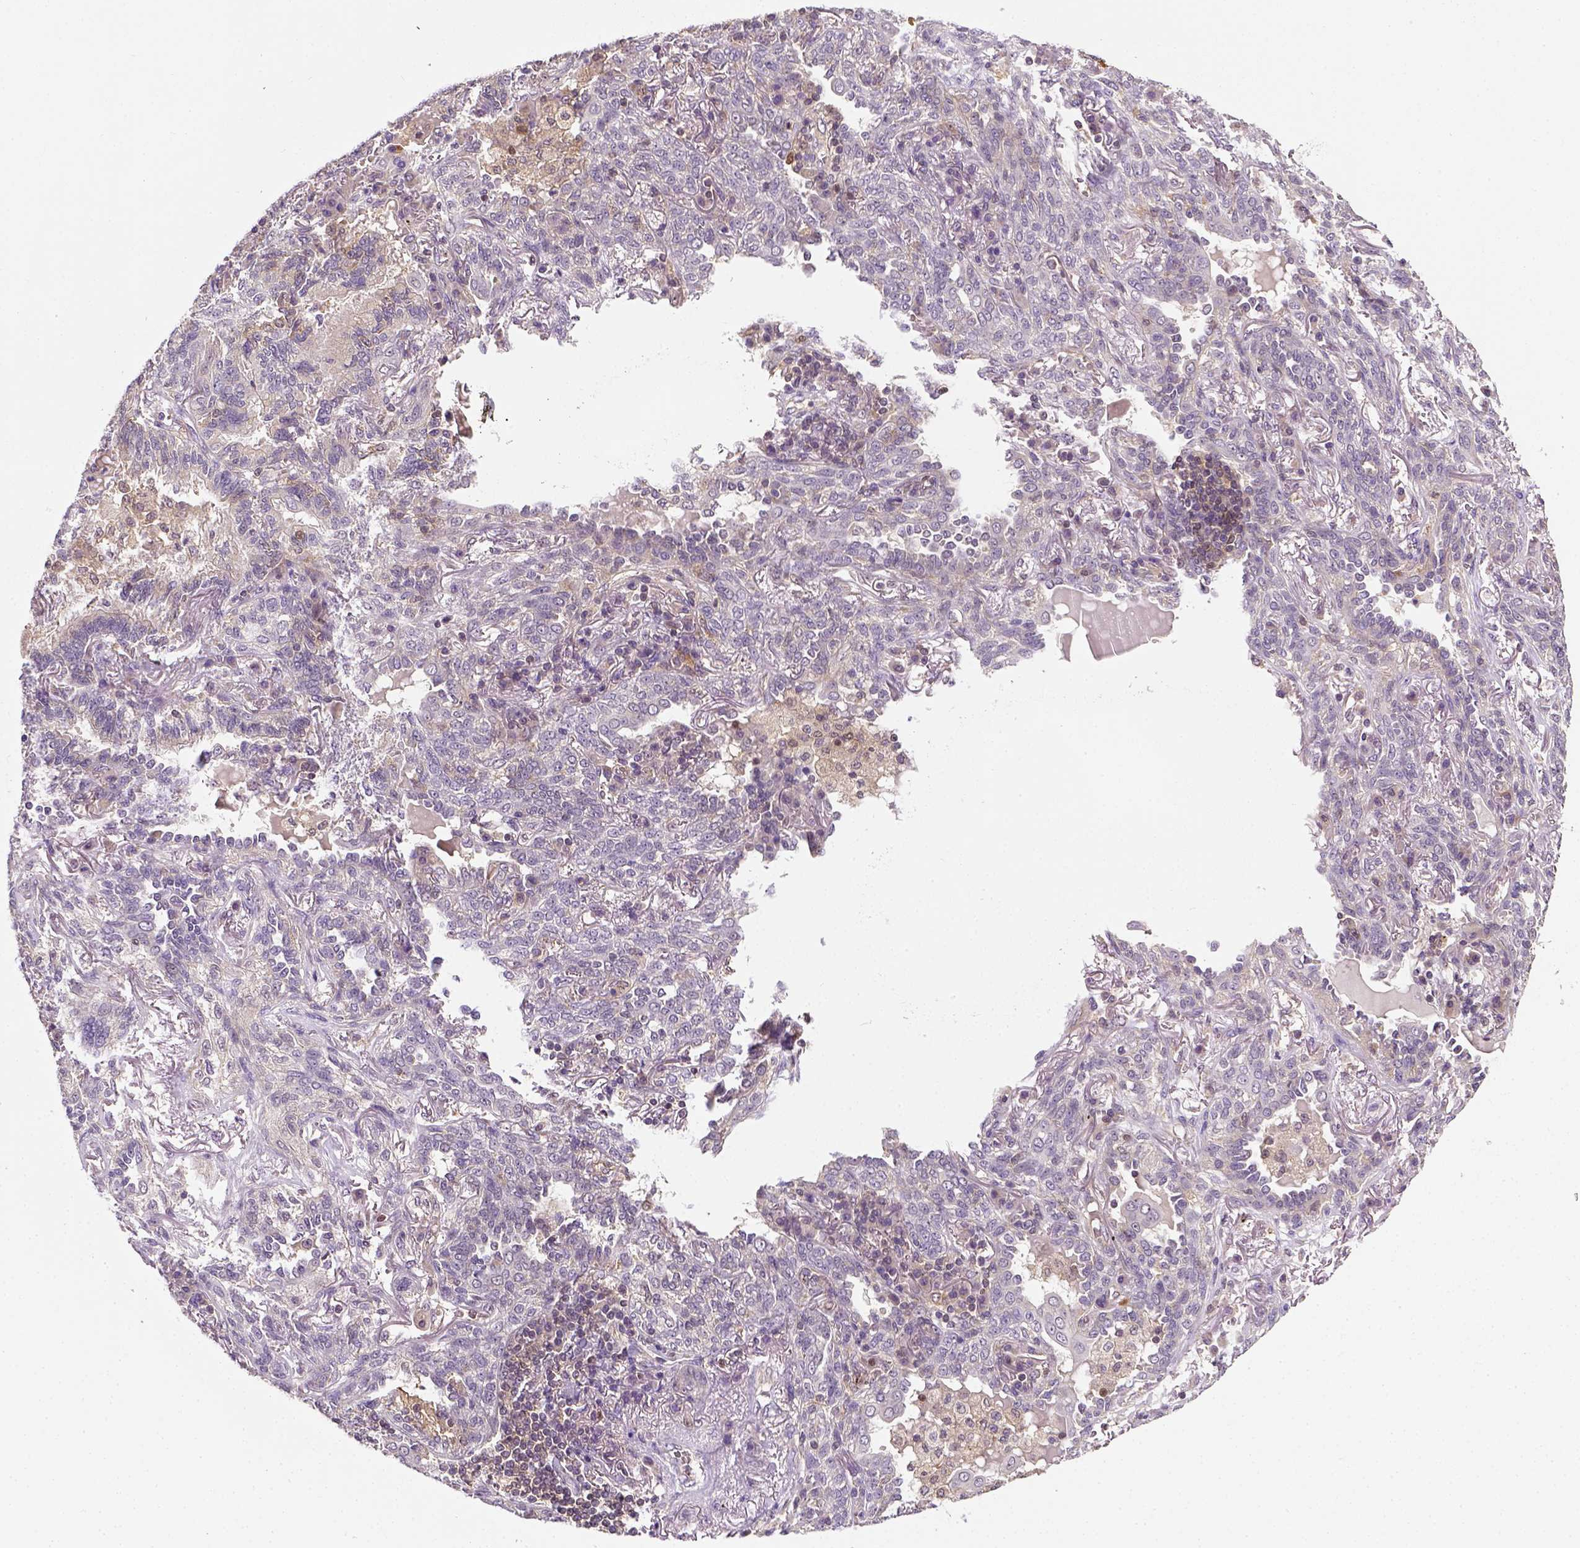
{"staining": {"intensity": "negative", "quantity": "none", "location": "none"}, "tissue": "lung cancer", "cell_type": "Tumor cells", "image_type": "cancer", "snomed": [{"axis": "morphology", "description": "Squamous cell carcinoma, NOS"}, {"axis": "topography", "description": "Lung"}], "caption": "High power microscopy photomicrograph of an IHC photomicrograph of lung cancer (squamous cell carcinoma), revealing no significant positivity in tumor cells.", "gene": "MATK", "patient": {"sex": "female", "age": 70}}